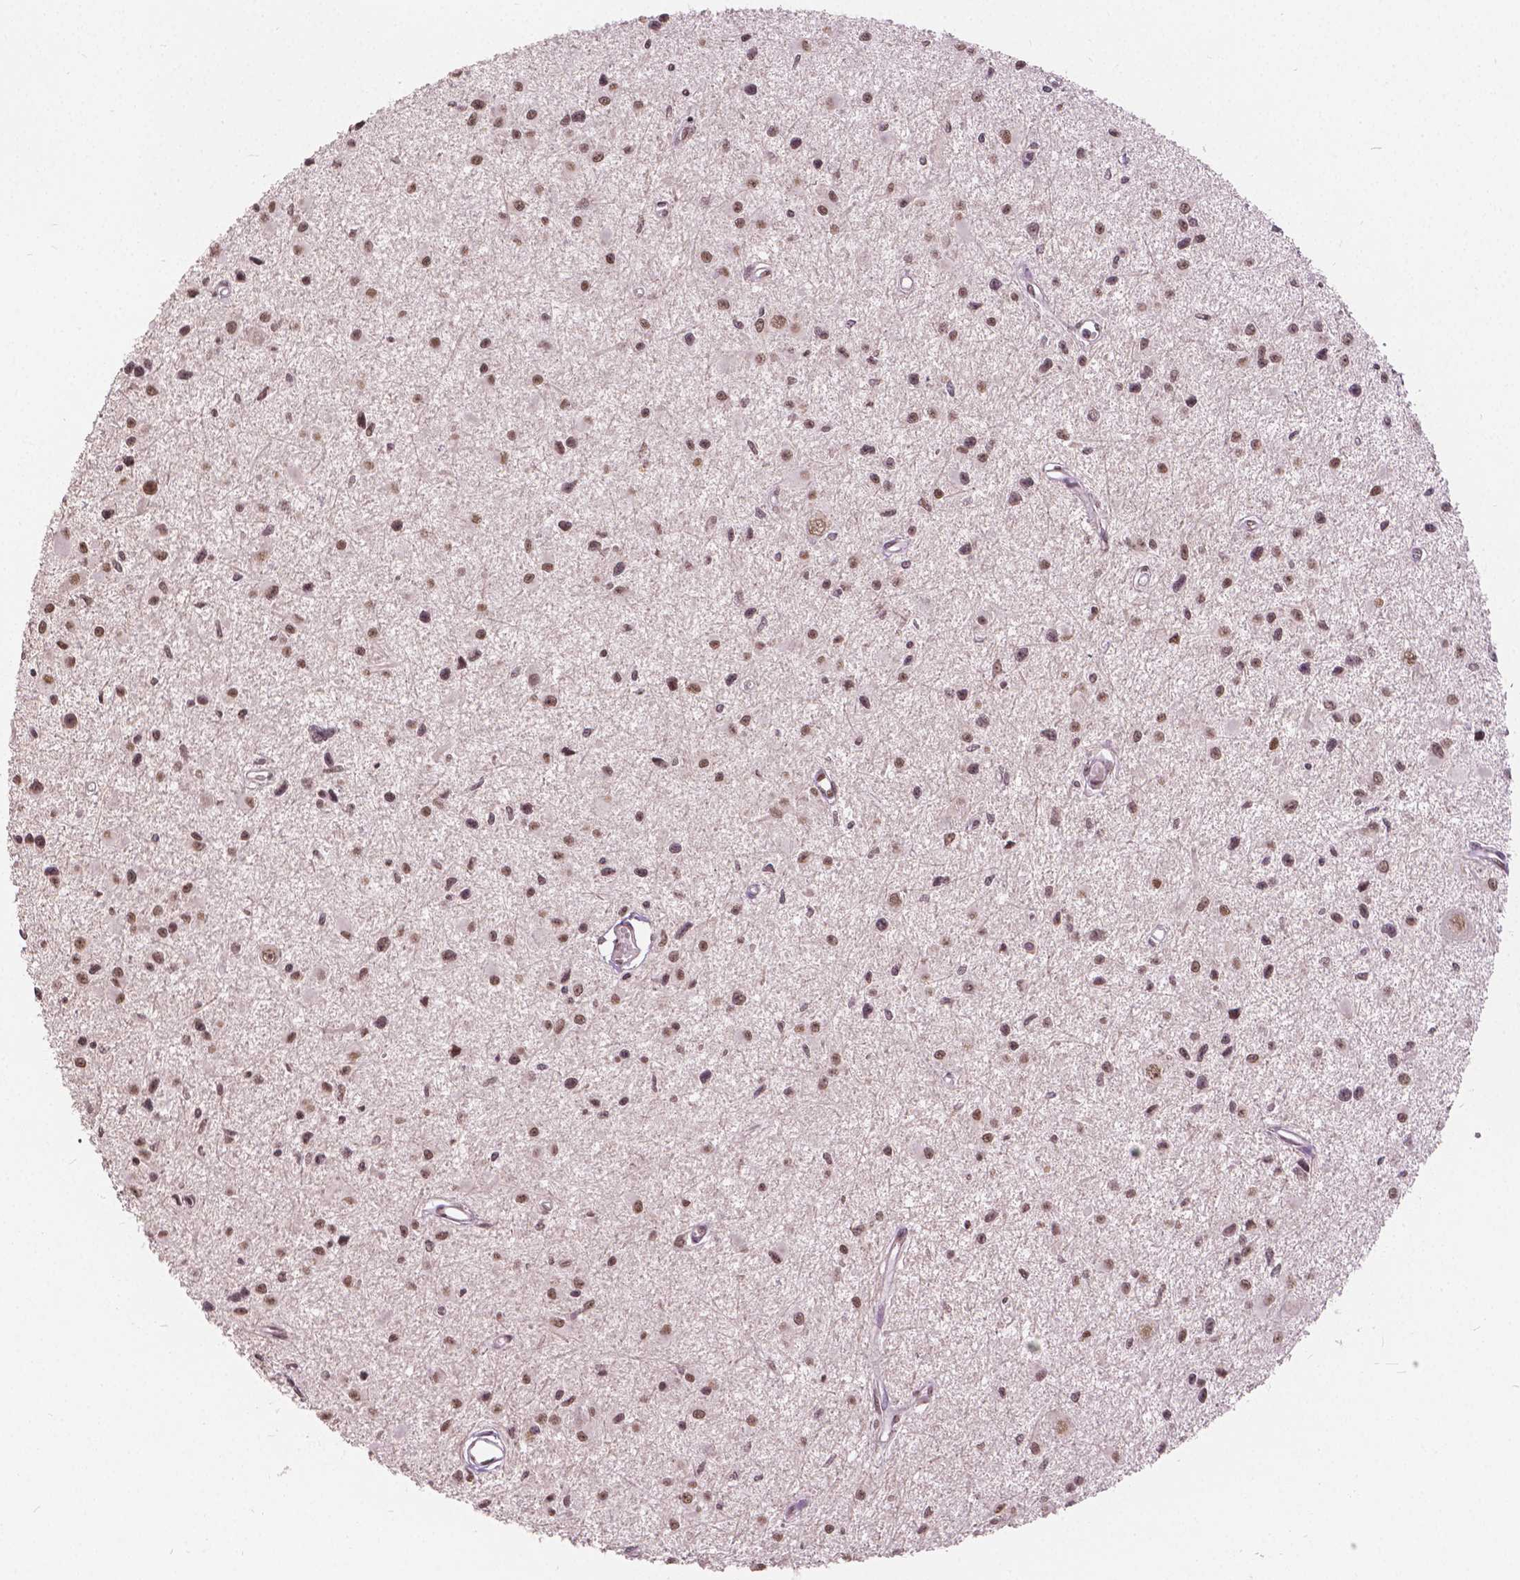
{"staining": {"intensity": "moderate", "quantity": ">75%", "location": "nuclear"}, "tissue": "glioma", "cell_type": "Tumor cells", "image_type": "cancer", "snomed": [{"axis": "morphology", "description": "Glioma, malignant, High grade"}, {"axis": "topography", "description": "Brain"}], "caption": "Immunohistochemistry (IHC) micrograph of human high-grade glioma (malignant) stained for a protein (brown), which demonstrates medium levels of moderate nuclear expression in about >75% of tumor cells.", "gene": "HOXA10", "patient": {"sex": "male", "age": 54}}